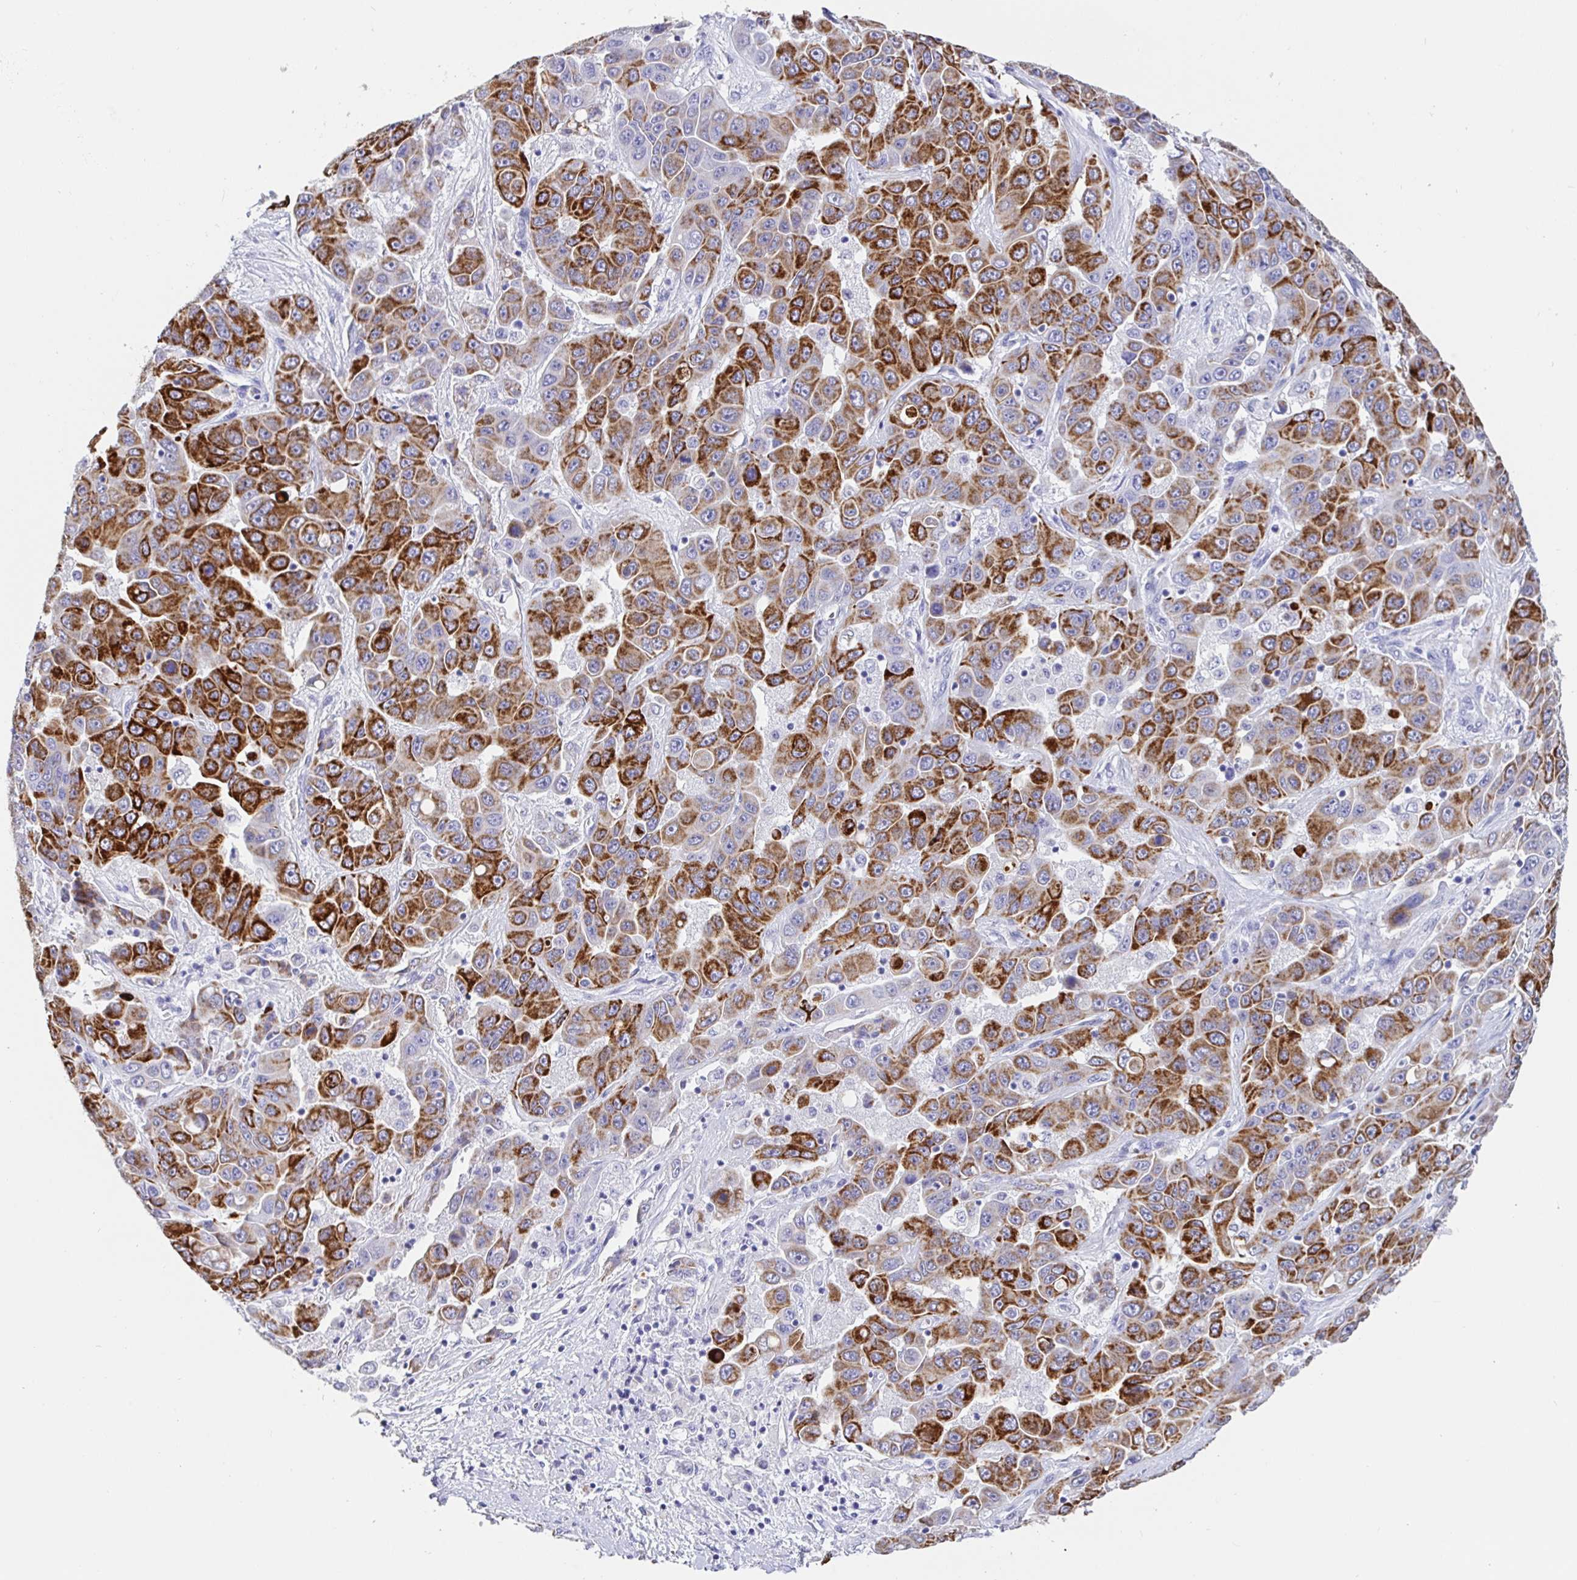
{"staining": {"intensity": "strong", "quantity": "25%-75%", "location": "cytoplasmic/membranous"}, "tissue": "liver cancer", "cell_type": "Tumor cells", "image_type": "cancer", "snomed": [{"axis": "morphology", "description": "Cholangiocarcinoma"}, {"axis": "topography", "description": "Liver"}], "caption": "Immunohistochemistry (DAB (3,3'-diaminobenzidine)) staining of cholangiocarcinoma (liver) displays strong cytoplasmic/membranous protein staining in about 25%-75% of tumor cells.", "gene": "MAOA", "patient": {"sex": "female", "age": 52}}